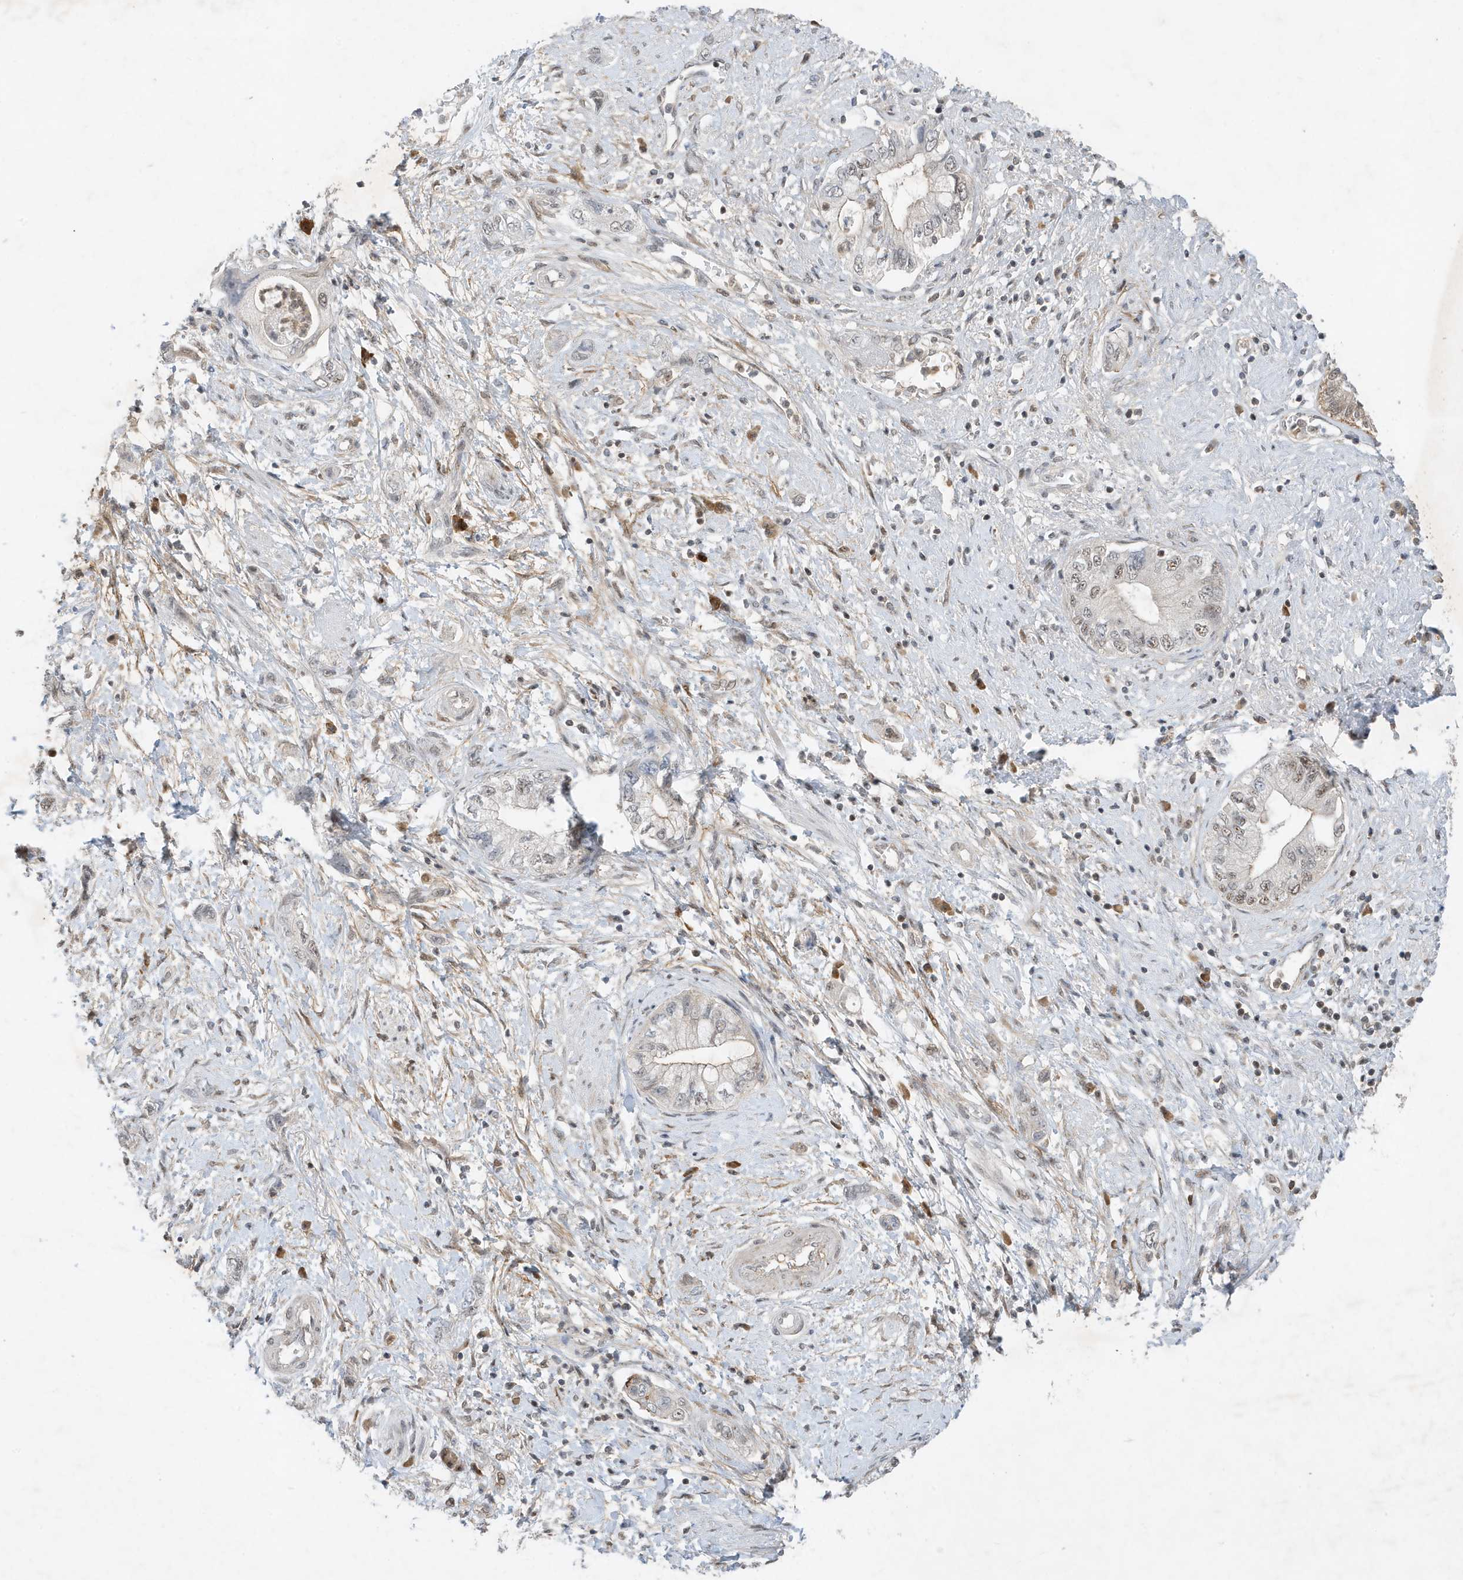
{"staining": {"intensity": "weak", "quantity": "<25%", "location": "nuclear"}, "tissue": "pancreatic cancer", "cell_type": "Tumor cells", "image_type": "cancer", "snomed": [{"axis": "morphology", "description": "Adenocarcinoma, NOS"}, {"axis": "topography", "description": "Pancreas"}], "caption": "High power microscopy photomicrograph of an IHC micrograph of pancreatic adenocarcinoma, revealing no significant staining in tumor cells.", "gene": "MAST3", "patient": {"sex": "female", "age": 73}}